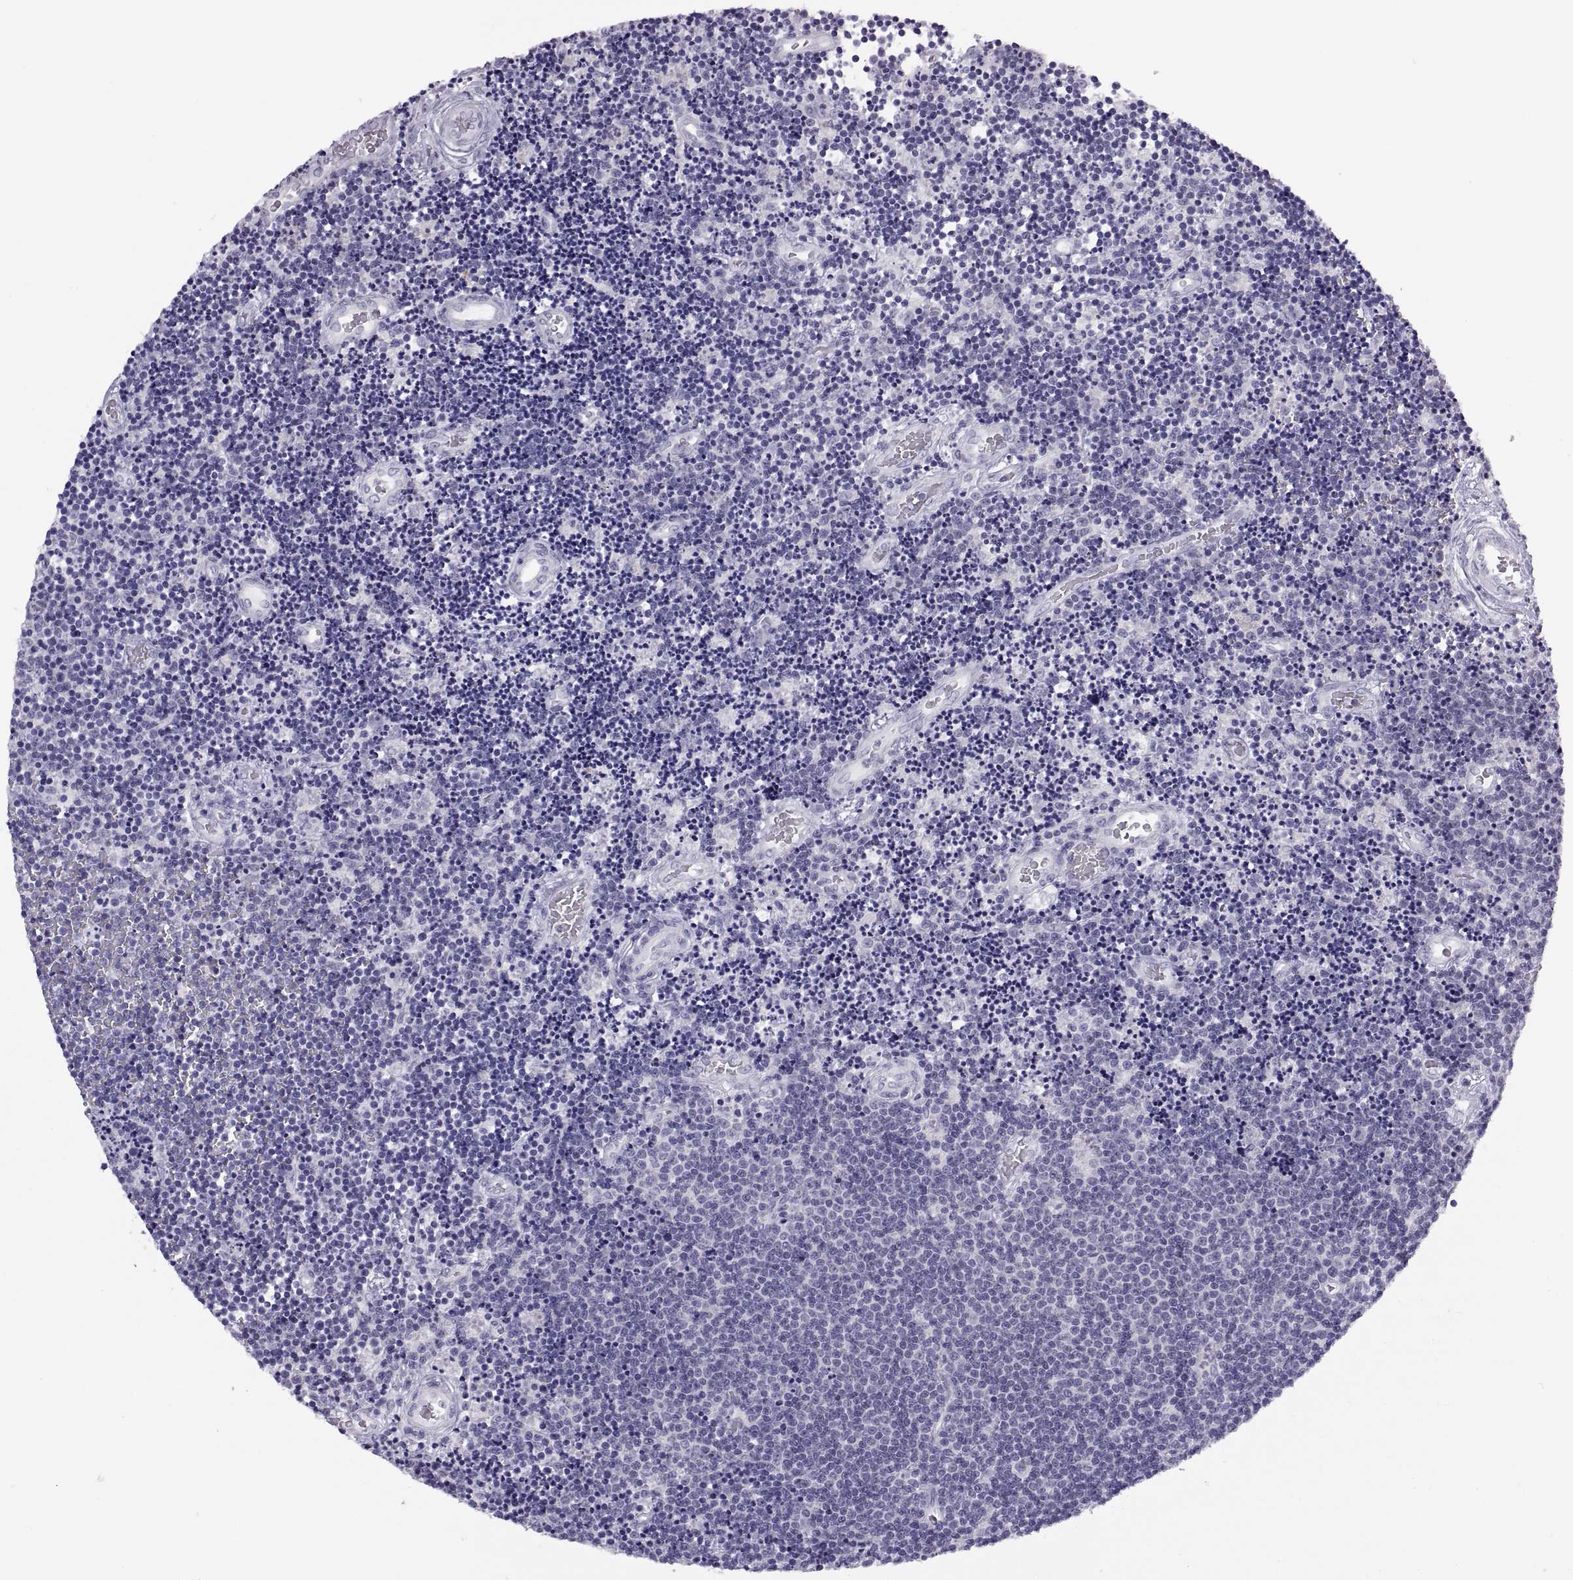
{"staining": {"intensity": "negative", "quantity": "none", "location": "none"}, "tissue": "lymphoma", "cell_type": "Tumor cells", "image_type": "cancer", "snomed": [{"axis": "morphology", "description": "Malignant lymphoma, non-Hodgkin's type, Low grade"}, {"axis": "topography", "description": "Brain"}], "caption": "Tumor cells show no significant protein staining in lymphoma.", "gene": "C3orf22", "patient": {"sex": "female", "age": 66}}